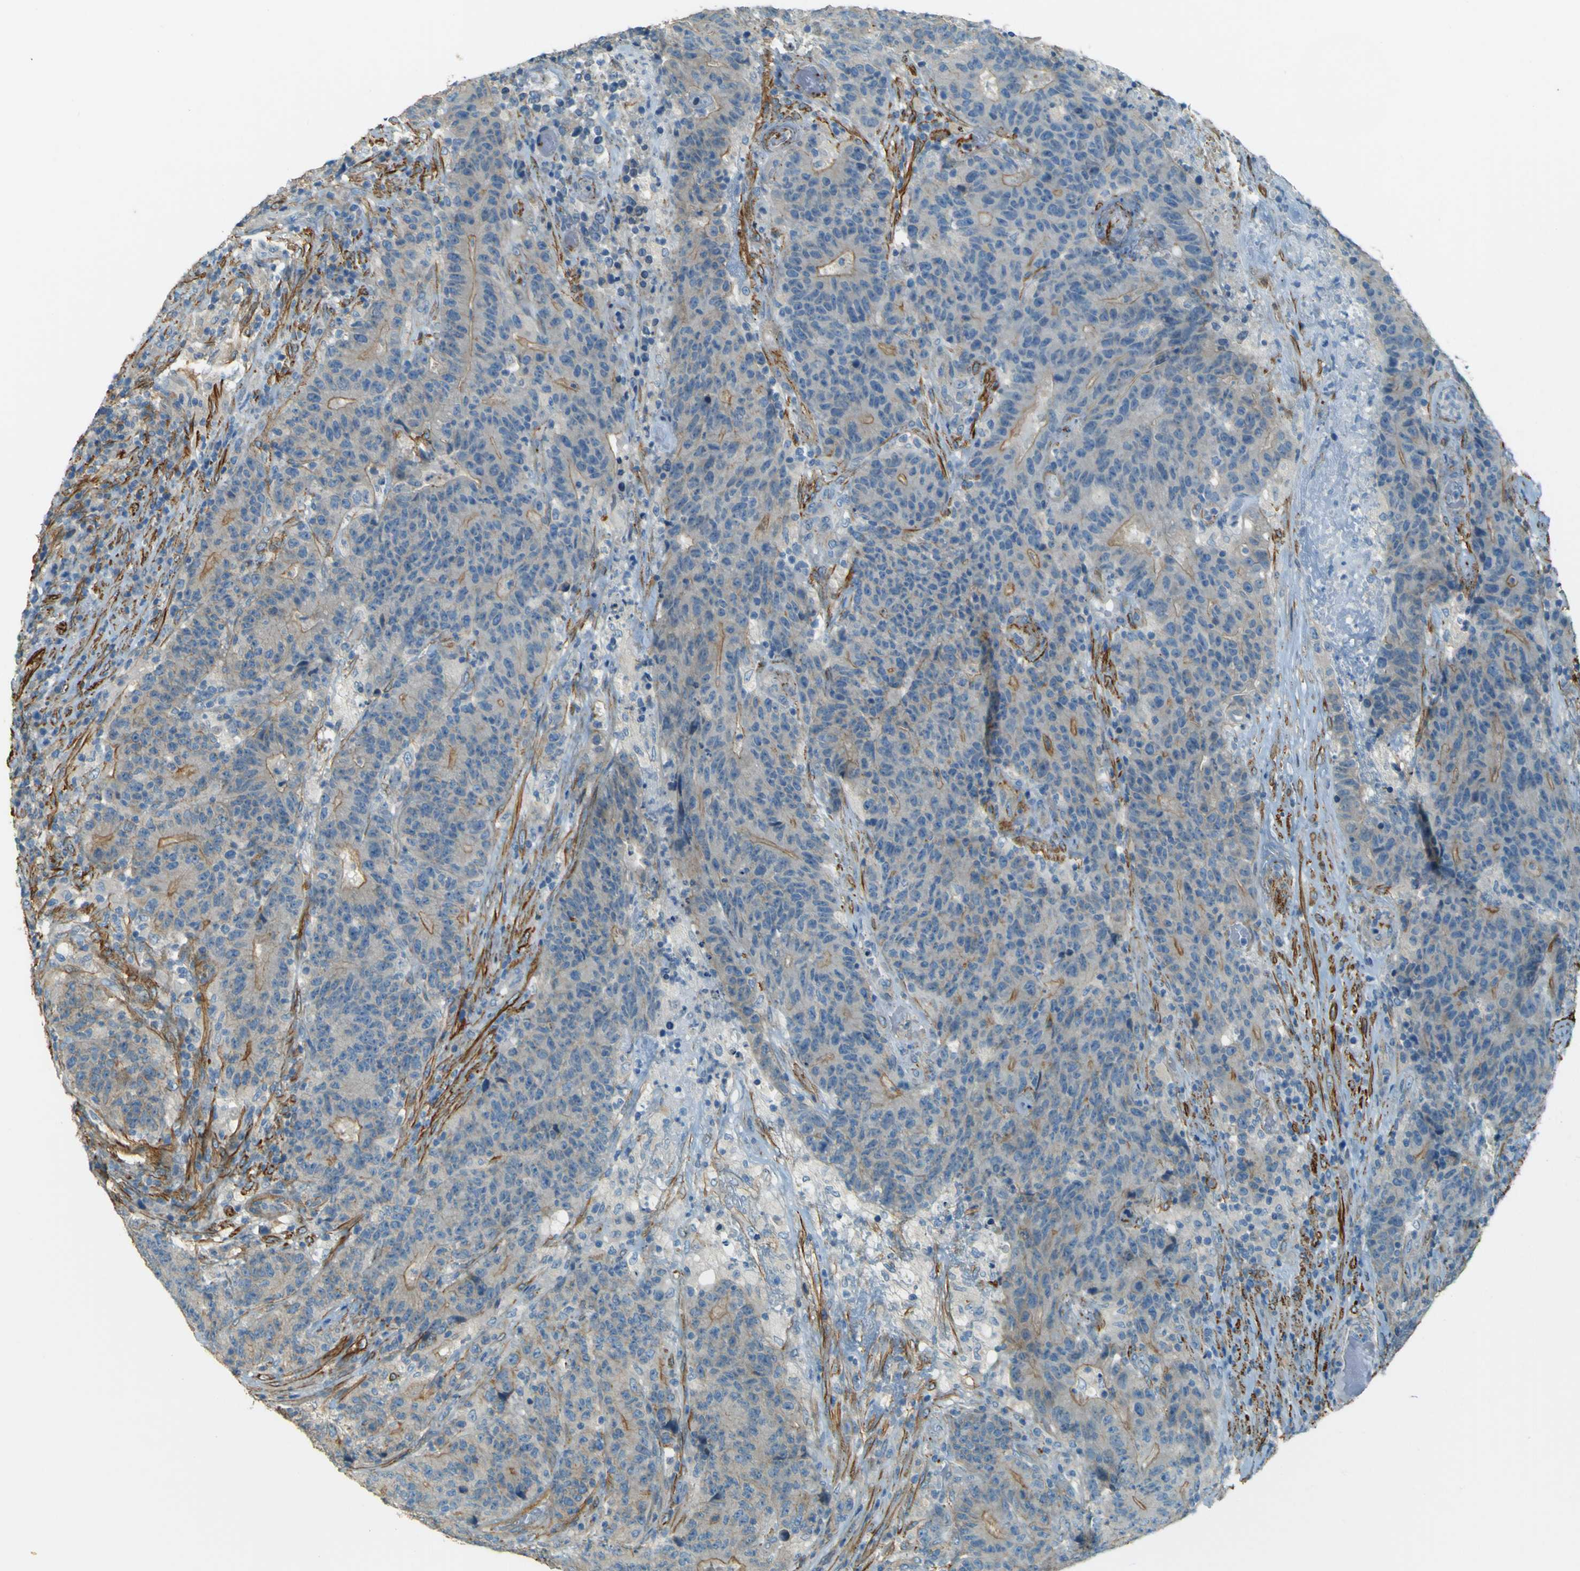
{"staining": {"intensity": "weak", "quantity": "25%-75%", "location": "cytoplasmic/membranous"}, "tissue": "colorectal cancer", "cell_type": "Tumor cells", "image_type": "cancer", "snomed": [{"axis": "morphology", "description": "Normal tissue, NOS"}, {"axis": "morphology", "description": "Adenocarcinoma, NOS"}, {"axis": "topography", "description": "Colon"}], "caption": "Colorectal cancer was stained to show a protein in brown. There is low levels of weak cytoplasmic/membranous positivity in approximately 25%-75% of tumor cells.", "gene": "NEXN", "patient": {"sex": "female", "age": 75}}